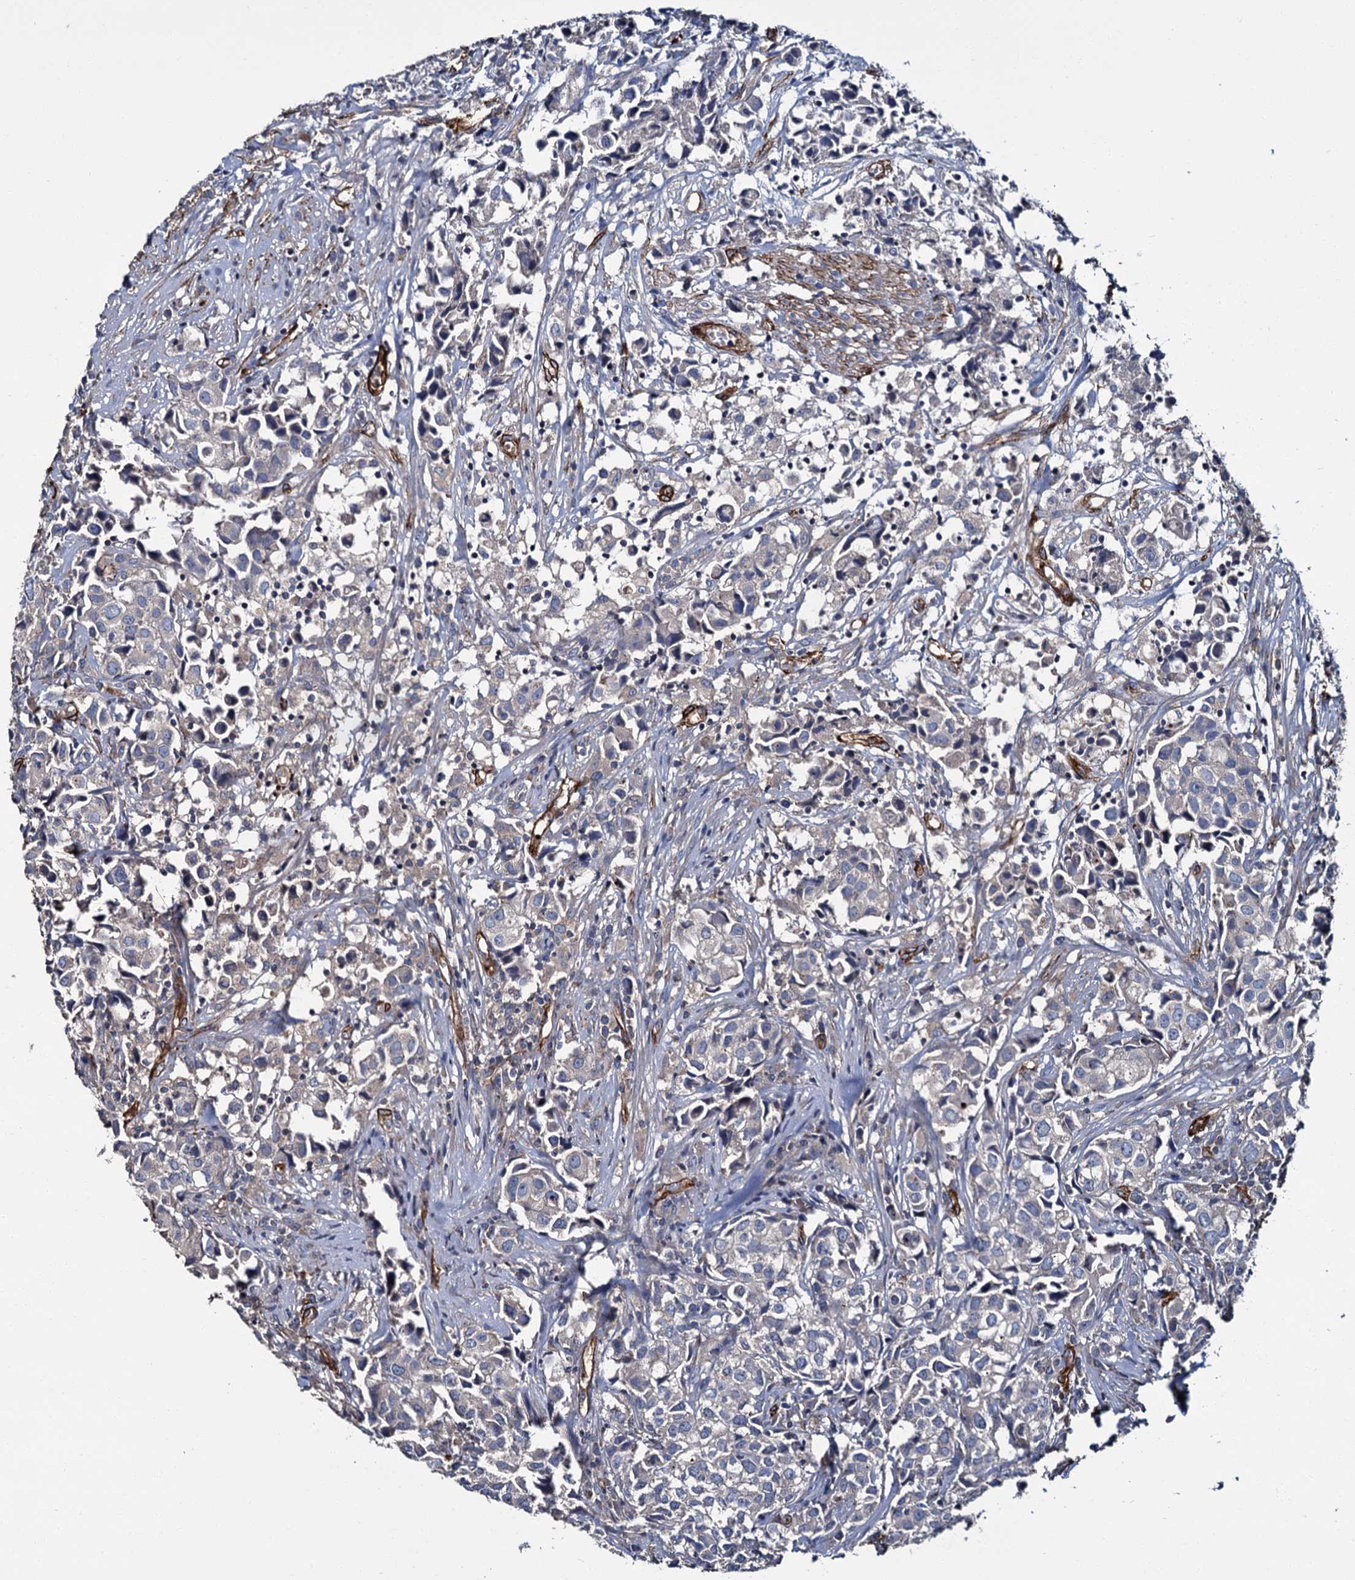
{"staining": {"intensity": "weak", "quantity": "<25%", "location": "cytoplasmic/membranous"}, "tissue": "urothelial cancer", "cell_type": "Tumor cells", "image_type": "cancer", "snomed": [{"axis": "morphology", "description": "Urothelial carcinoma, High grade"}, {"axis": "topography", "description": "Urinary bladder"}], "caption": "A photomicrograph of urothelial cancer stained for a protein reveals no brown staining in tumor cells.", "gene": "CACNA1C", "patient": {"sex": "female", "age": 75}}